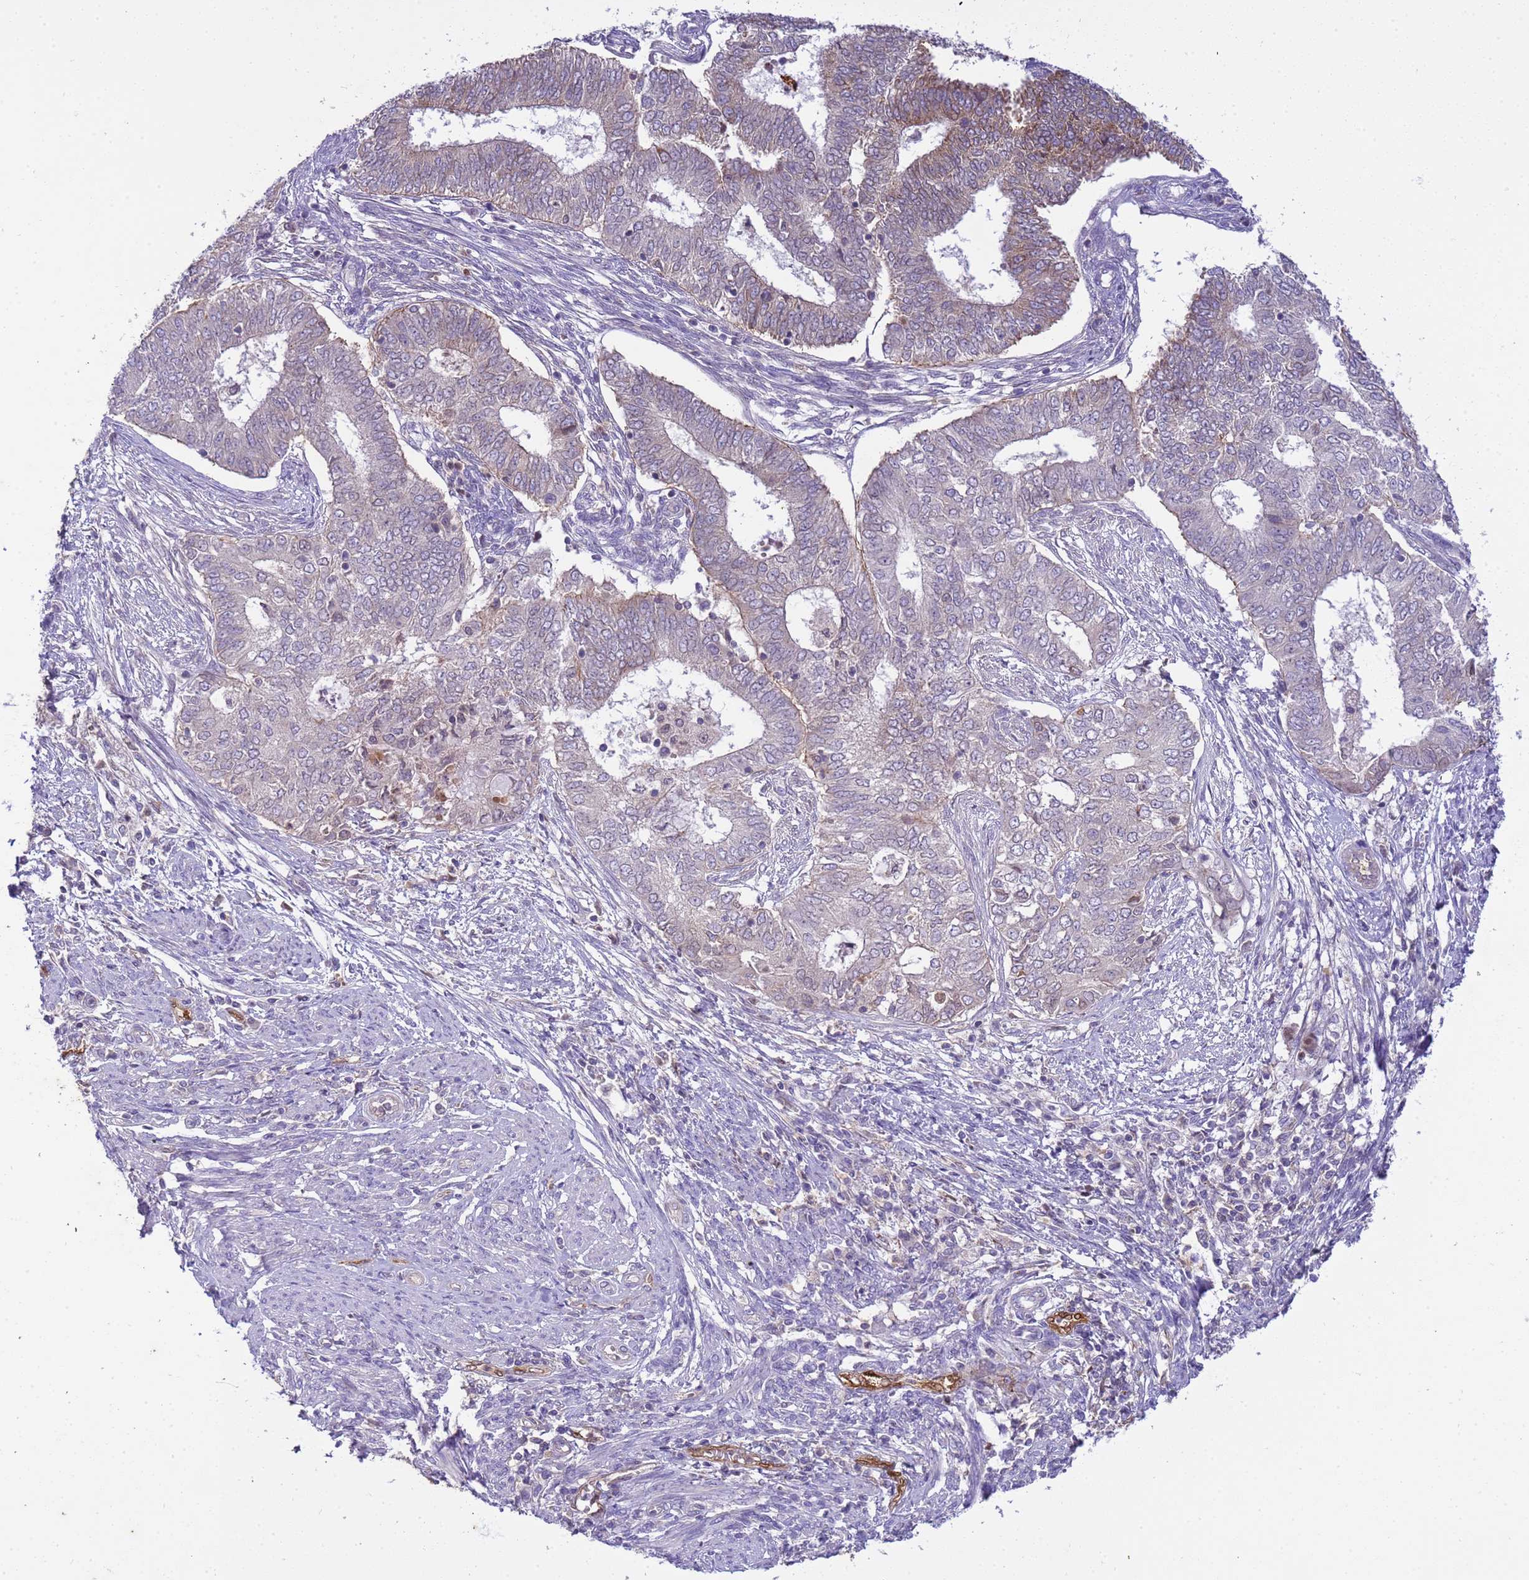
{"staining": {"intensity": "moderate", "quantity": "<25%", "location": "cytoplasmic/membranous"}, "tissue": "endometrial cancer", "cell_type": "Tumor cells", "image_type": "cancer", "snomed": [{"axis": "morphology", "description": "Adenocarcinoma, NOS"}, {"axis": "topography", "description": "Endometrium"}], "caption": "A low amount of moderate cytoplasmic/membranous positivity is seen in about <25% of tumor cells in endometrial cancer tissue. (Stains: DAB (3,3'-diaminobenzidine) in brown, nuclei in blue, Microscopy: brightfield microscopy at high magnification).", "gene": "PLCXD3", "patient": {"sex": "female", "age": 62}}